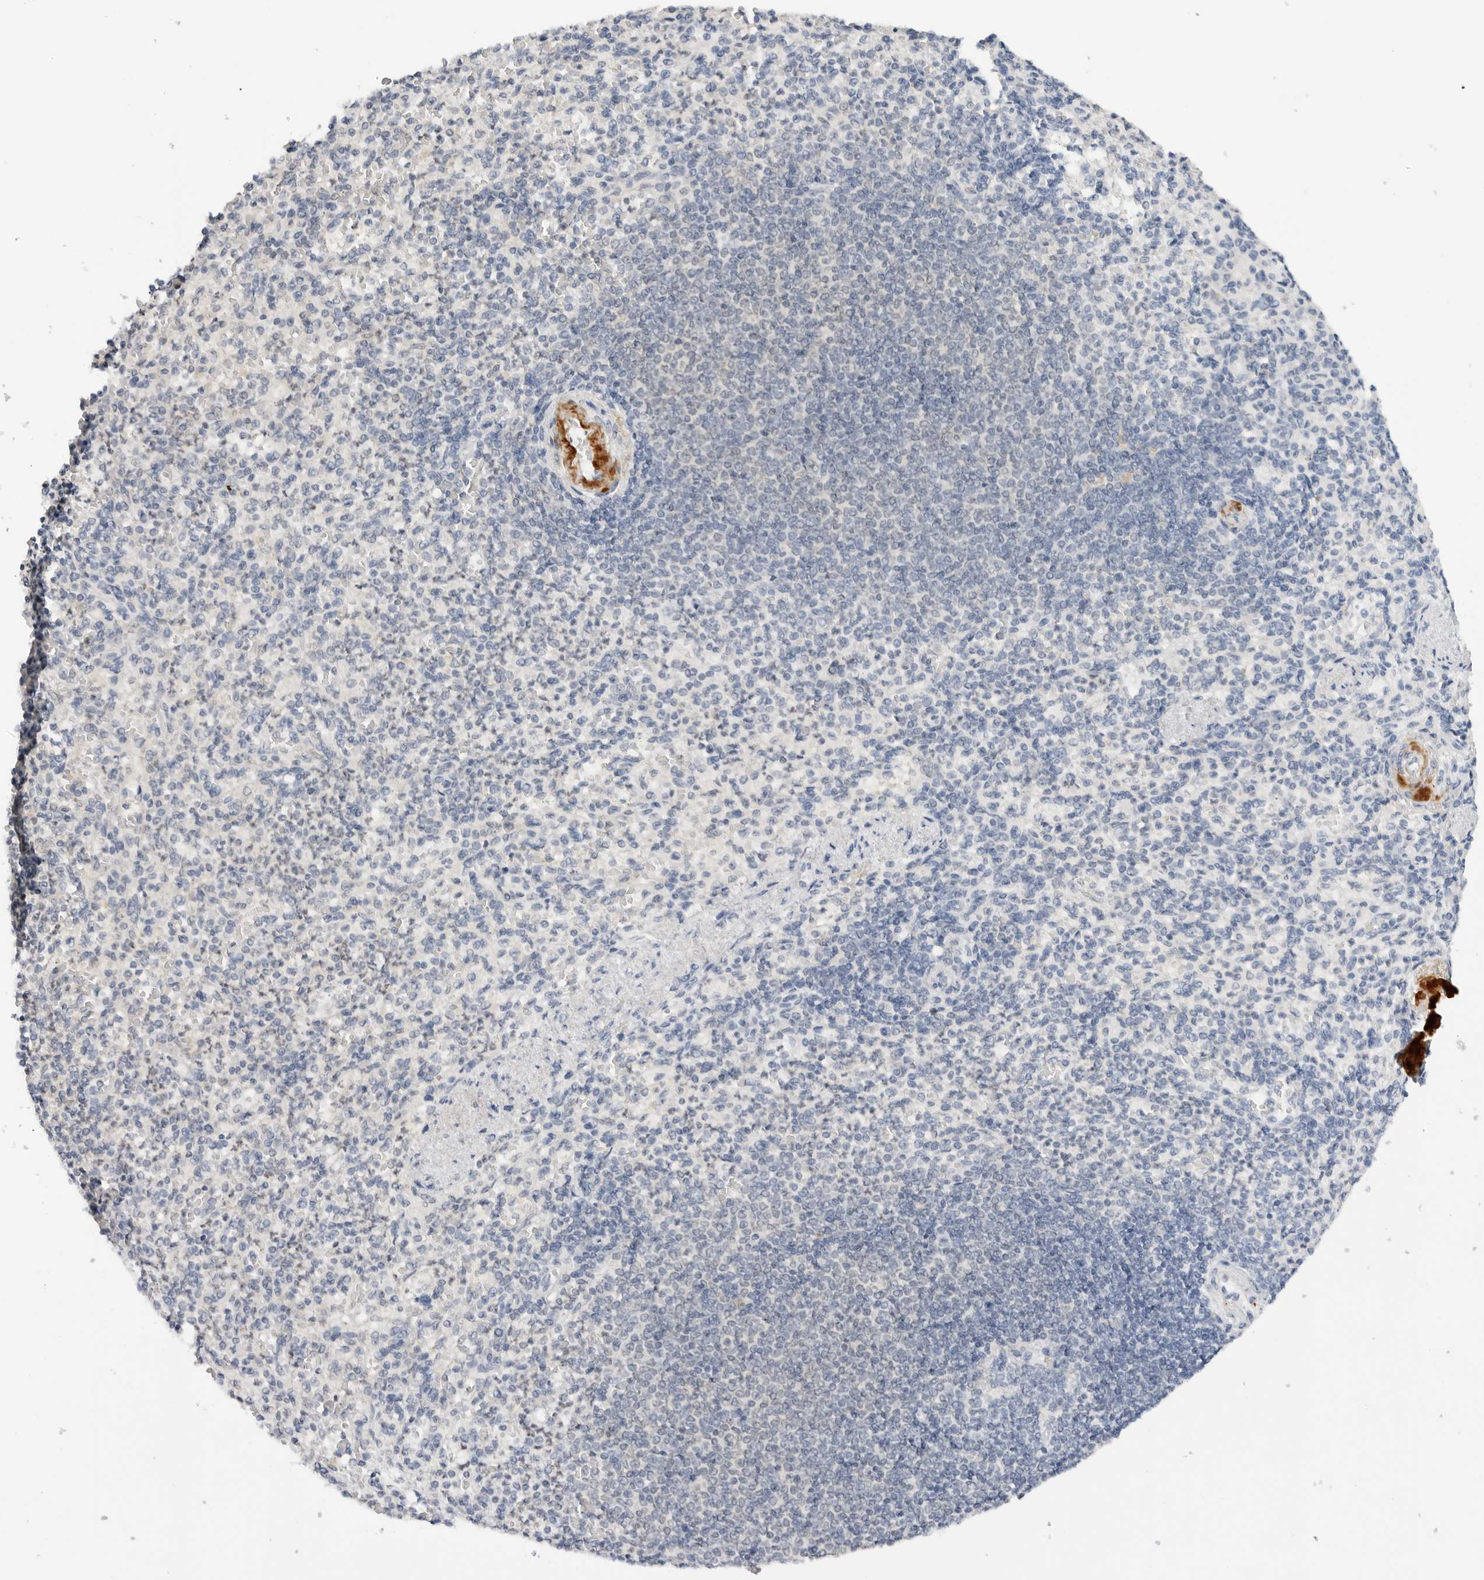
{"staining": {"intensity": "negative", "quantity": "none", "location": "none"}, "tissue": "spleen", "cell_type": "Cells in red pulp", "image_type": "normal", "snomed": [{"axis": "morphology", "description": "Normal tissue, NOS"}, {"axis": "topography", "description": "Spleen"}], "caption": "Immunohistochemical staining of normal human spleen reveals no significant staining in cells in red pulp.", "gene": "MAP2K5", "patient": {"sex": "female", "age": 74}}